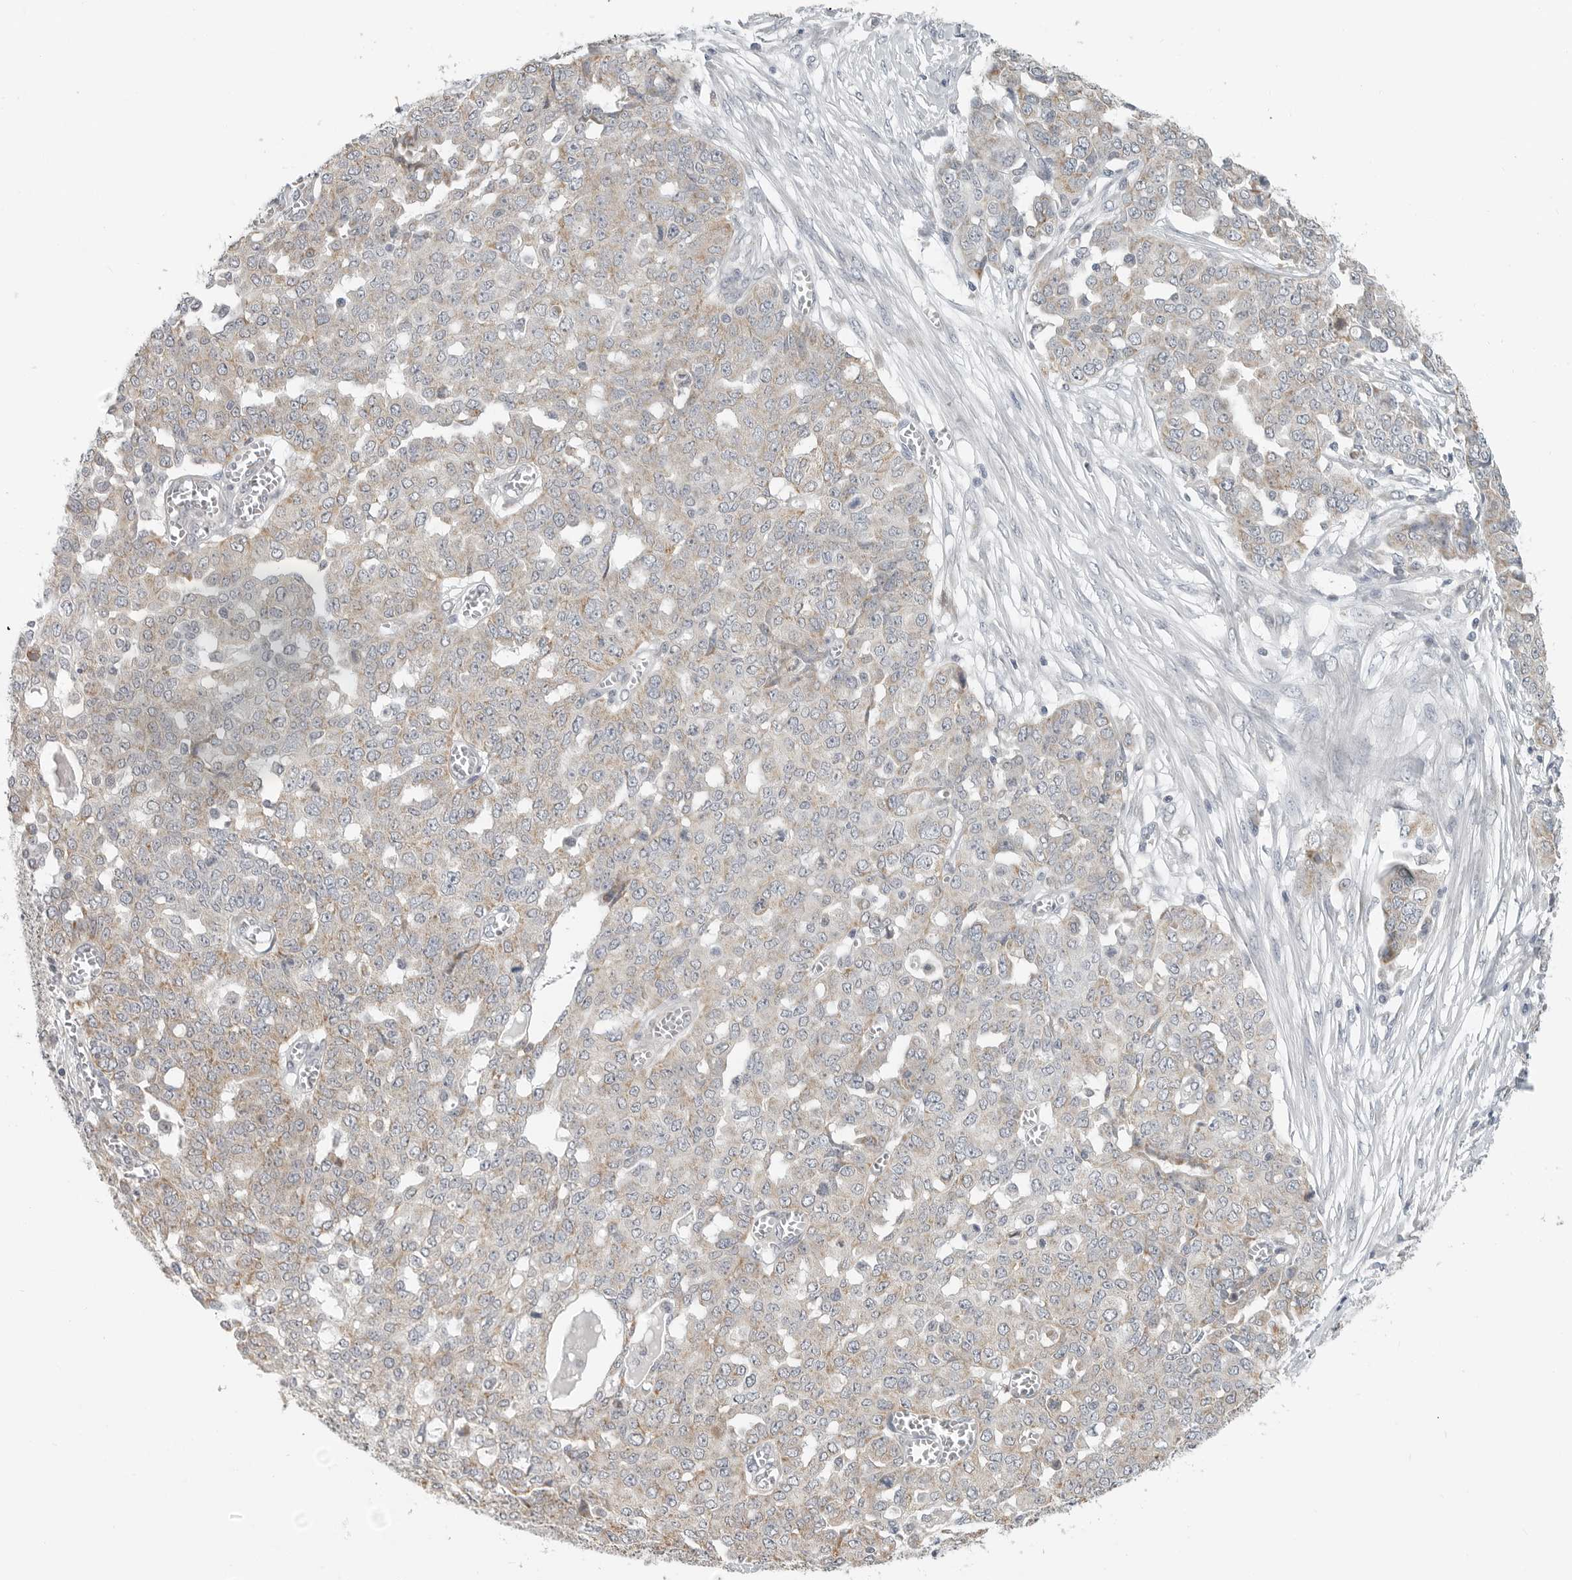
{"staining": {"intensity": "weak", "quantity": "25%-75%", "location": "cytoplasmic/membranous"}, "tissue": "ovarian cancer", "cell_type": "Tumor cells", "image_type": "cancer", "snomed": [{"axis": "morphology", "description": "Cystadenocarcinoma, serous, NOS"}, {"axis": "topography", "description": "Soft tissue"}, {"axis": "topography", "description": "Ovary"}], "caption": "The histopathology image demonstrates a brown stain indicating the presence of a protein in the cytoplasmic/membranous of tumor cells in ovarian cancer (serous cystadenocarcinoma).", "gene": "IL12RB2", "patient": {"sex": "female", "age": 57}}